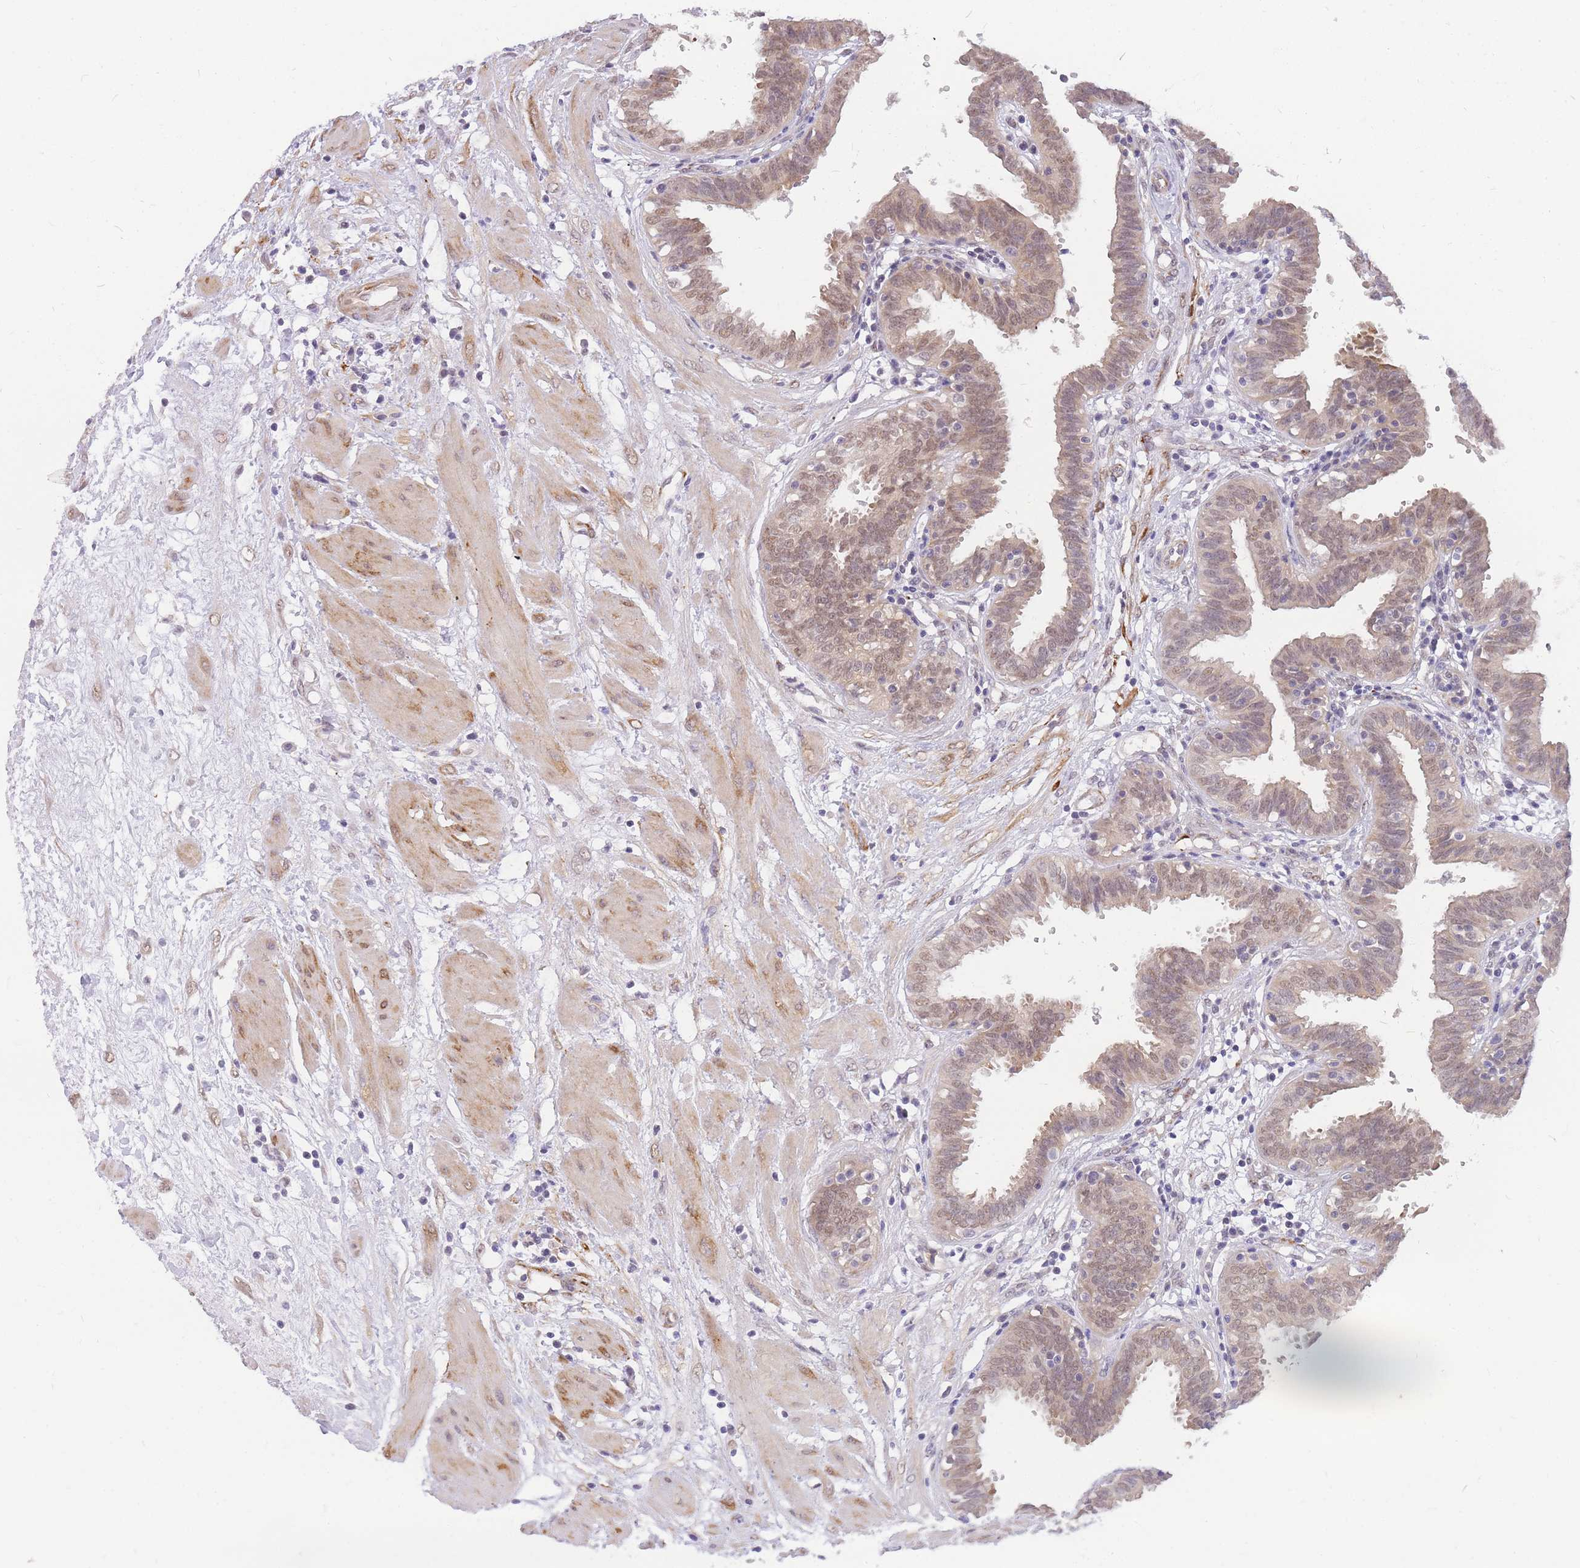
{"staining": {"intensity": "weak", "quantity": ">75%", "location": "cytoplasmic/membranous,nuclear"}, "tissue": "fallopian tube", "cell_type": "Glandular cells", "image_type": "normal", "snomed": [{"axis": "morphology", "description": "Normal tissue, NOS"}, {"axis": "topography", "description": "Fallopian tube"}, {"axis": "topography", "description": "Placenta"}], "caption": "Glandular cells exhibit weak cytoplasmic/membranous,nuclear staining in approximately >75% of cells in unremarkable fallopian tube.", "gene": "S100PBP", "patient": {"sex": "female", "age": 32}}